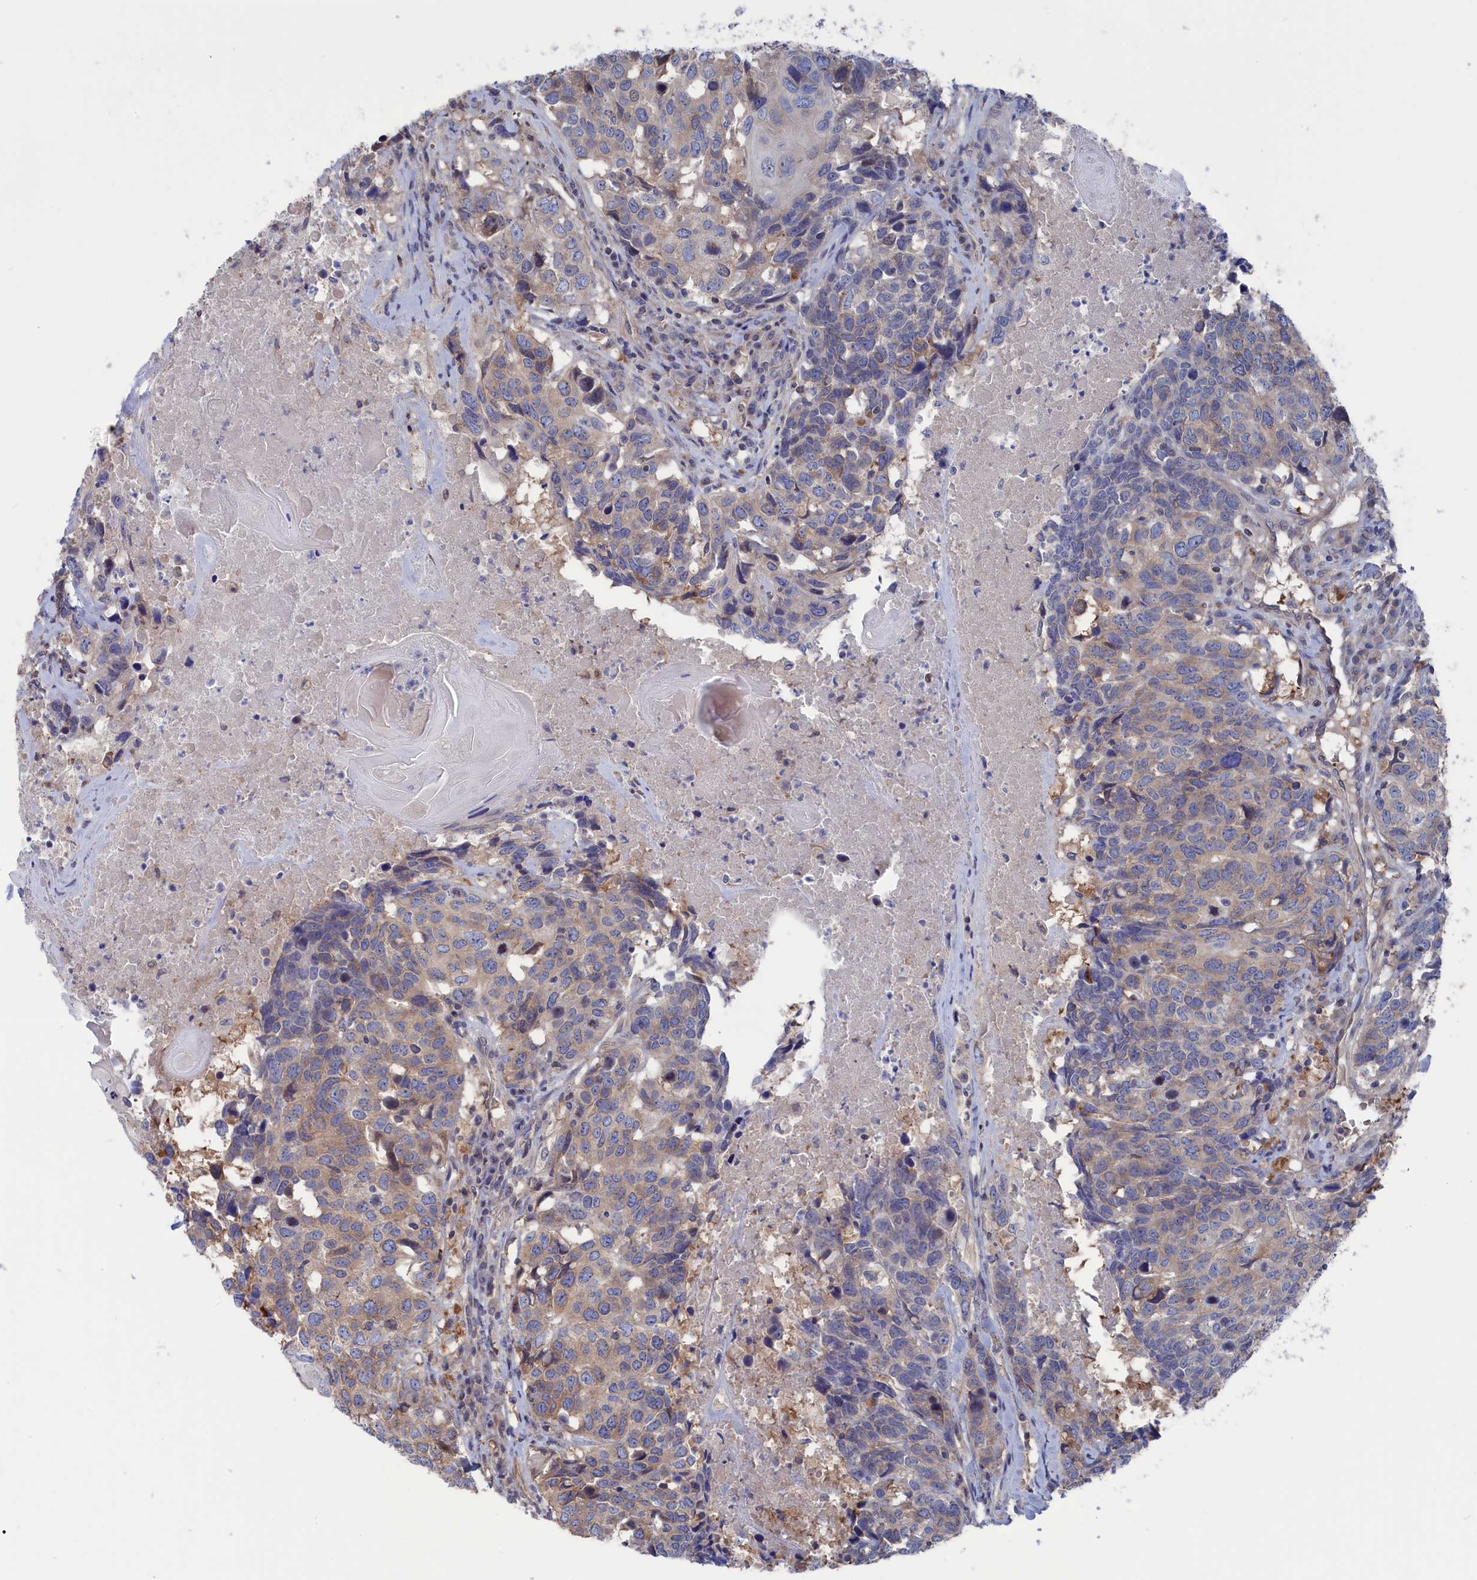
{"staining": {"intensity": "weak", "quantity": "<25%", "location": "cytoplasmic/membranous"}, "tissue": "head and neck cancer", "cell_type": "Tumor cells", "image_type": "cancer", "snomed": [{"axis": "morphology", "description": "Squamous cell carcinoma, NOS"}, {"axis": "topography", "description": "Head-Neck"}], "caption": "This is an immunohistochemistry (IHC) histopathology image of human head and neck cancer. There is no positivity in tumor cells.", "gene": "NUTF2", "patient": {"sex": "male", "age": 66}}